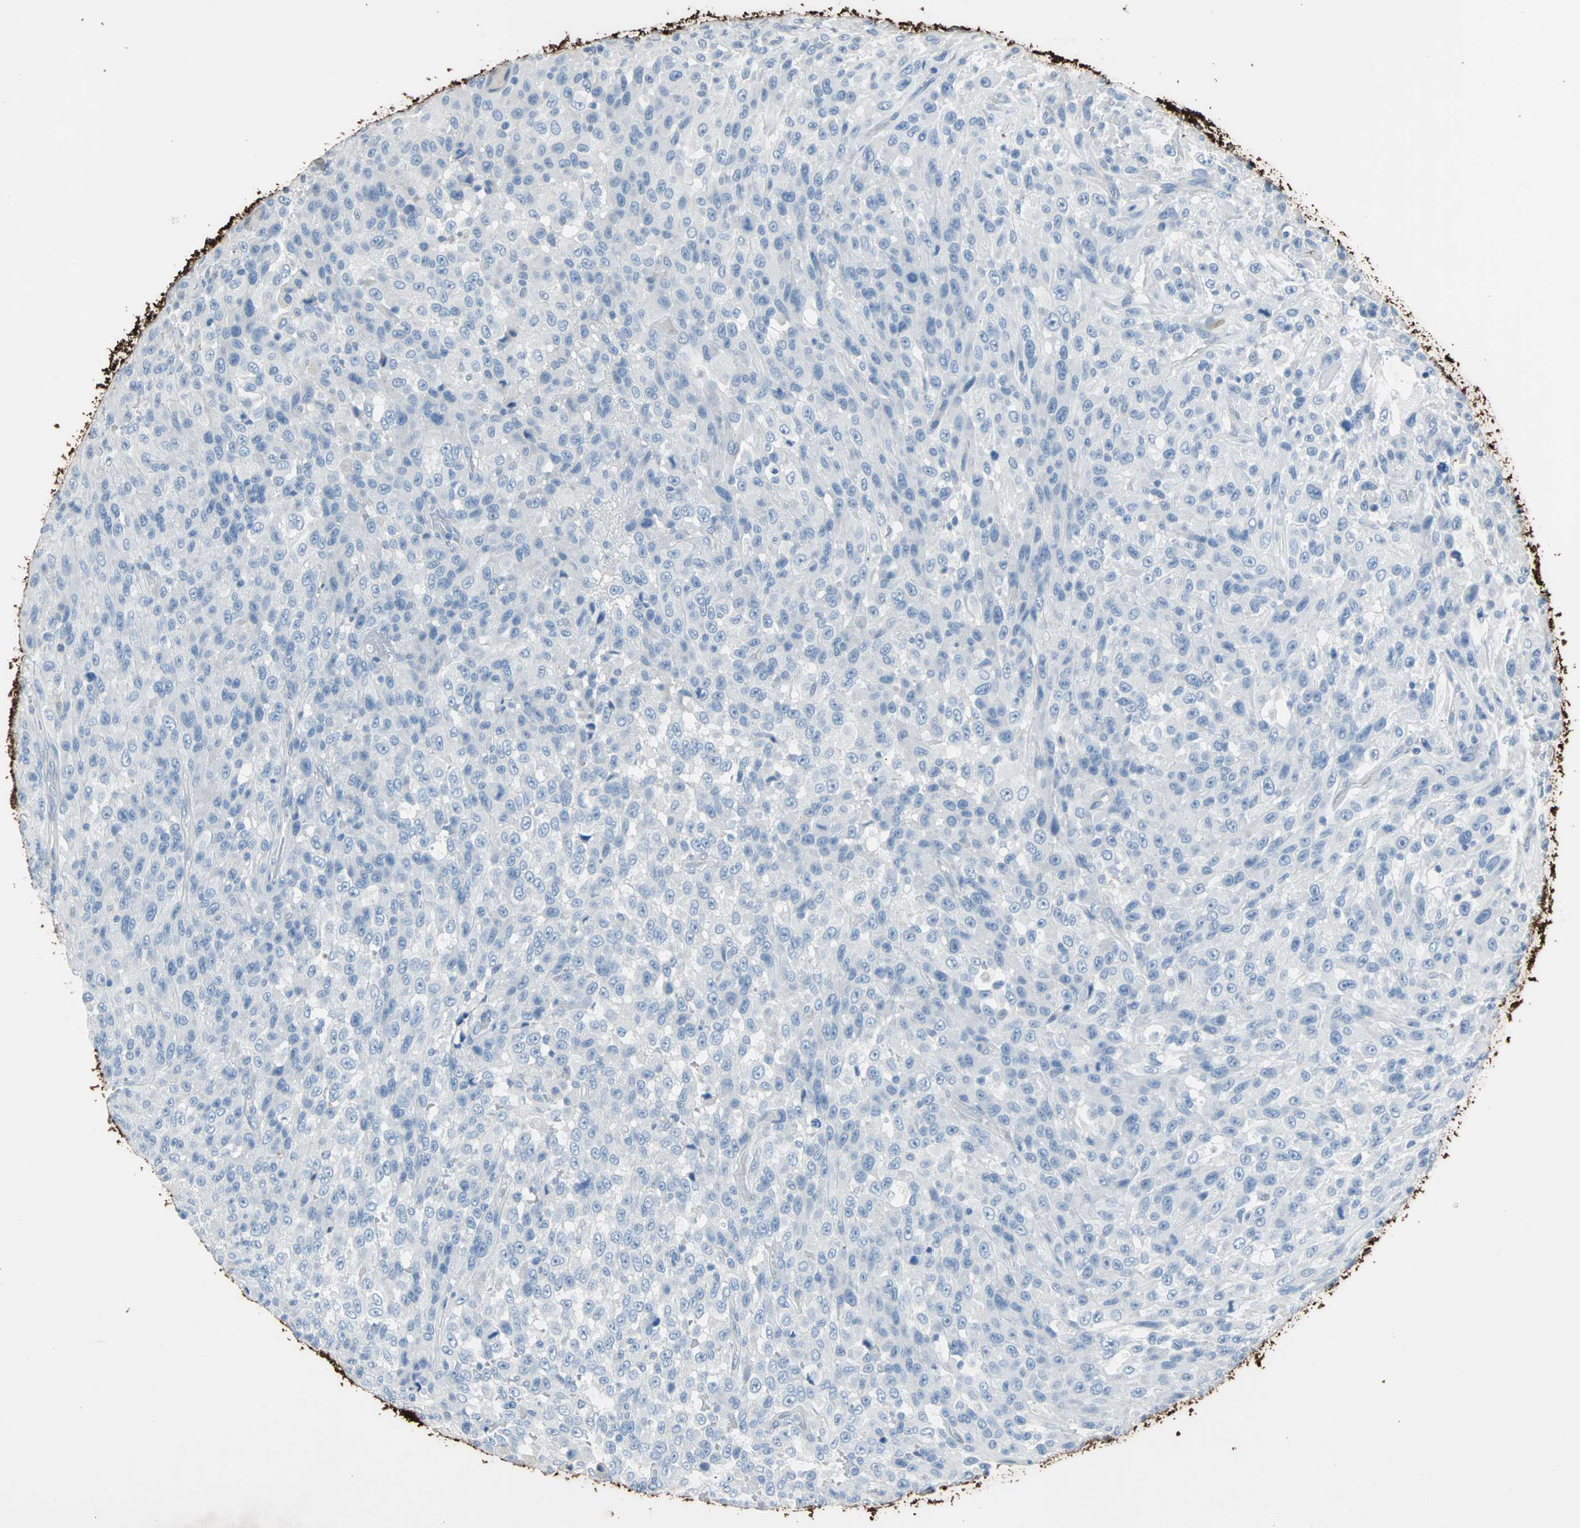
{"staining": {"intensity": "negative", "quantity": "none", "location": "none"}, "tissue": "urothelial cancer", "cell_type": "Tumor cells", "image_type": "cancer", "snomed": [{"axis": "morphology", "description": "Urothelial carcinoma, High grade"}, {"axis": "topography", "description": "Urinary bladder"}], "caption": "Immunohistochemical staining of urothelial carcinoma (high-grade) shows no significant staining in tumor cells.", "gene": "KRT7", "patient": {"sex": "male", "age": 66}}